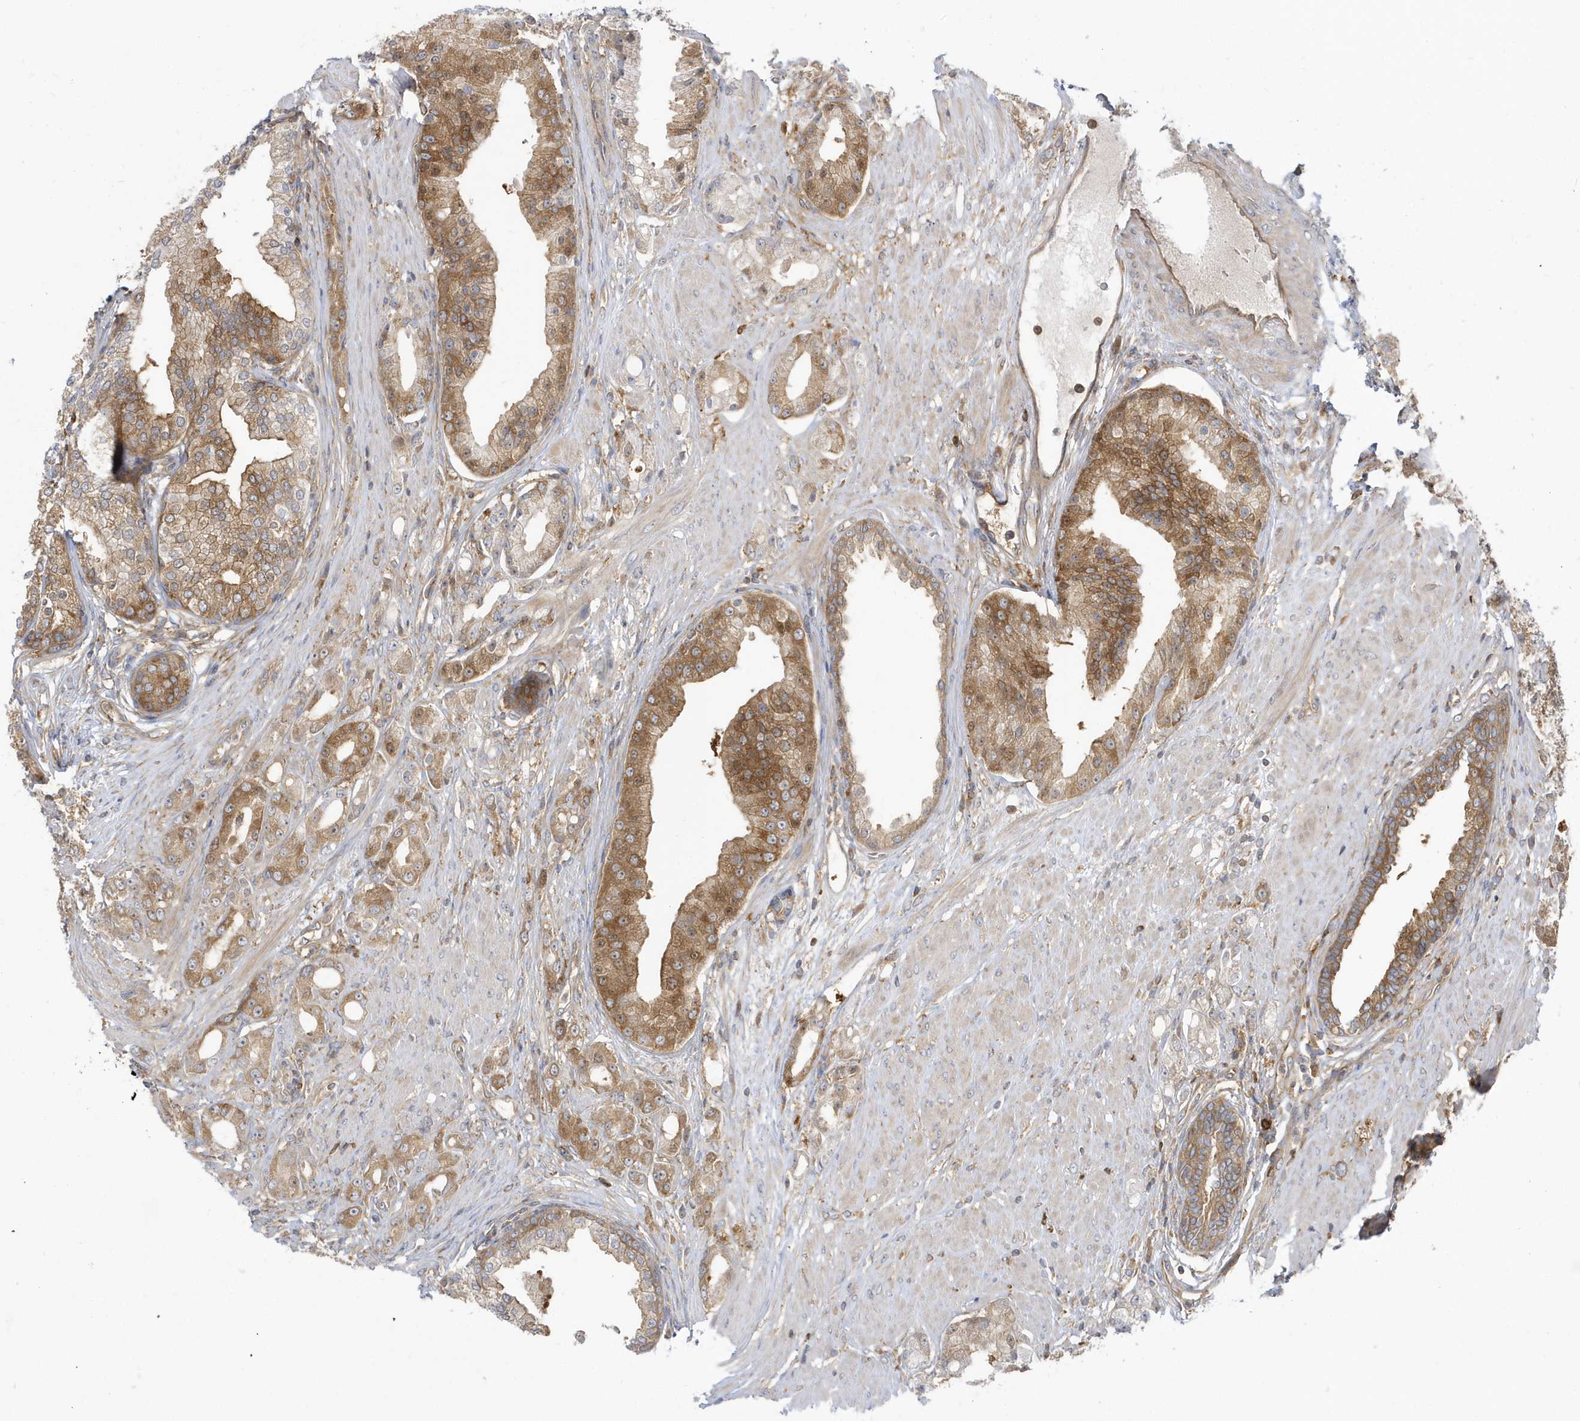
{"staining": {"intensity": "moderate", "quantity": ">75%", "location": "cytoplasmic/membranous"}, "tissue": "prostate cancer", "cell_type": "Tumor cells", "image_type": "cancer", "snomed": [{"axis": "morphology", "description": "Adenocarcinoma, Low grade"}, {"axis": "topography", "description": "Prostate"}], "caption": "This photomicrograph demonstrates low-grade adenocarcinoma (prostate) stained with immunohistochemistry to label a protein in brown. The cytoplasmic/membranous of tumor cells show moderate positivity for the protein. Nuclei are counter-stained blue.", "gene": "STAM", "patient": {"sex": "male", "age": 67}}